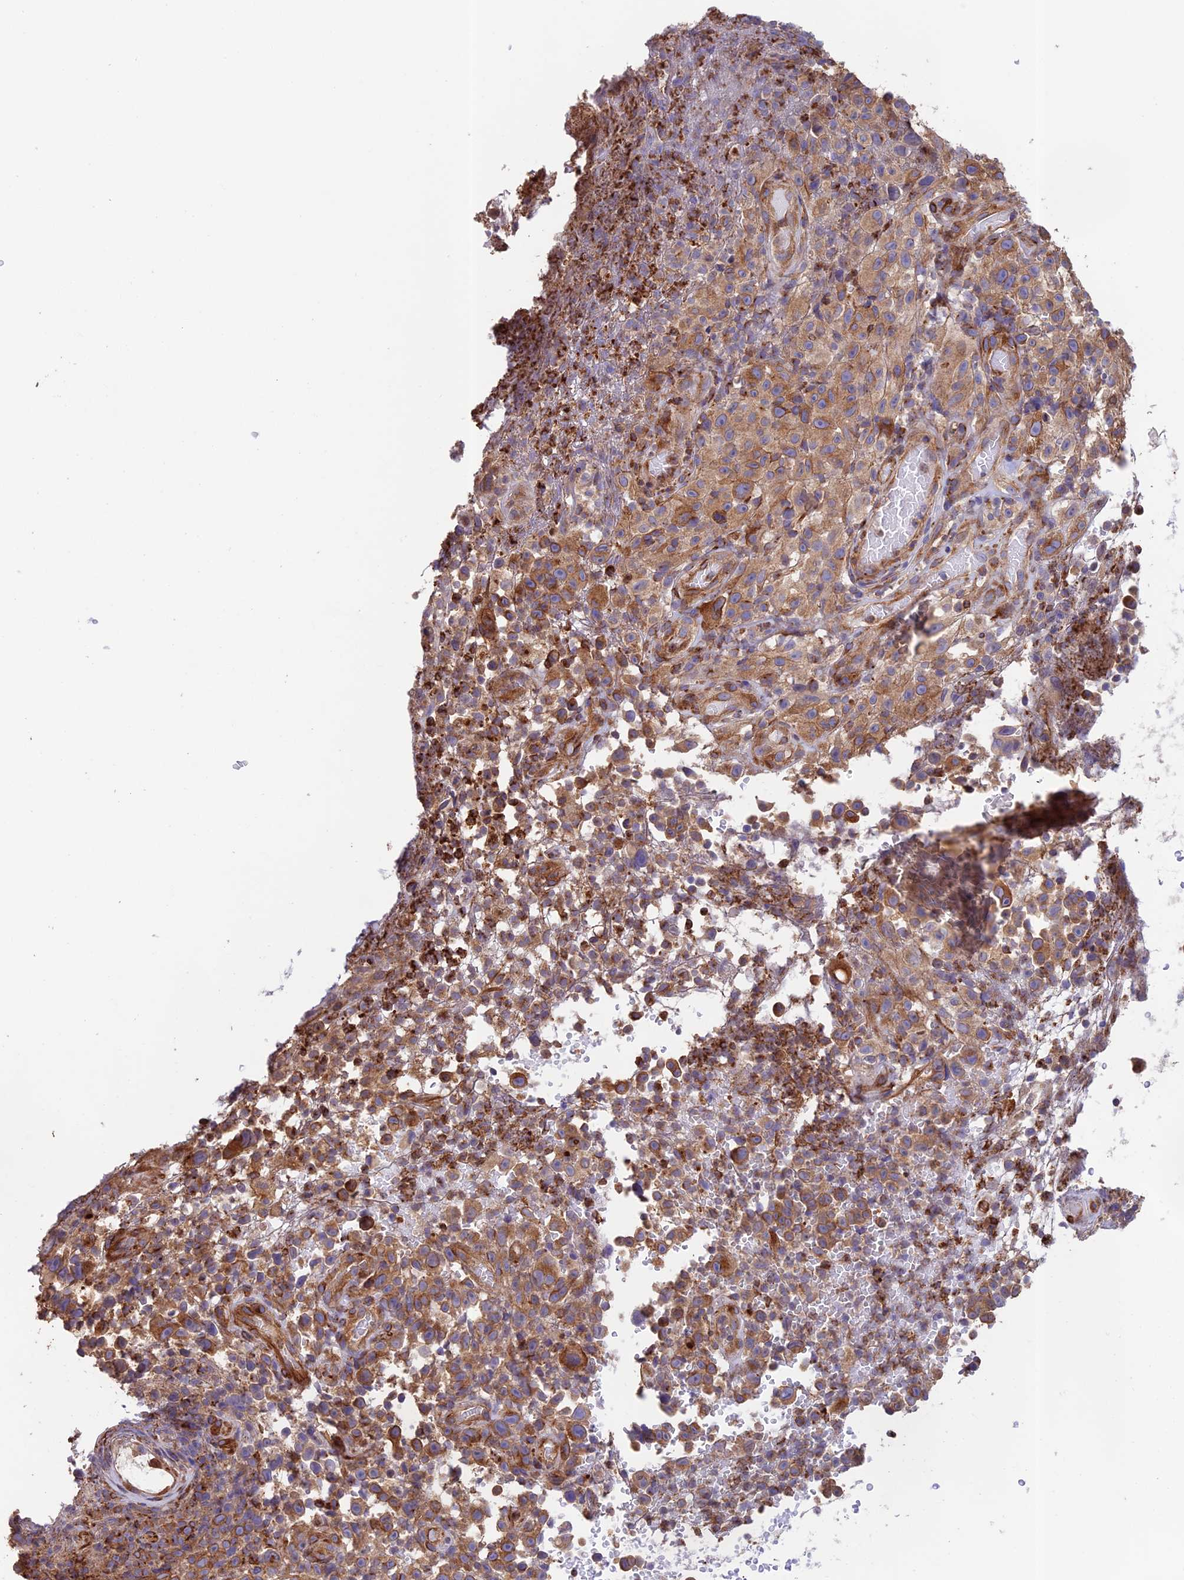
{"staining": {"intensity": "moderate", "quantity": ">75%", "location": "cytoplasmic/membranous"}, "tissue": "melanoma", "cell_type": "Tumor cells", "image_type": "cancer", "snomed": [{"axis": "morphology", "description": "Malignant melanoma, NOS"}, {"axis": "topography", "description": "Skin"}], "caption": "Protein staining by immunohistochemistry (IHC) reveals moderate cytoplasmic/membranous positivity in about >75% of tumor cells in malignant melanoma.", "gene": "EMC3", "patient": {"sex": "female", "age": 82}}